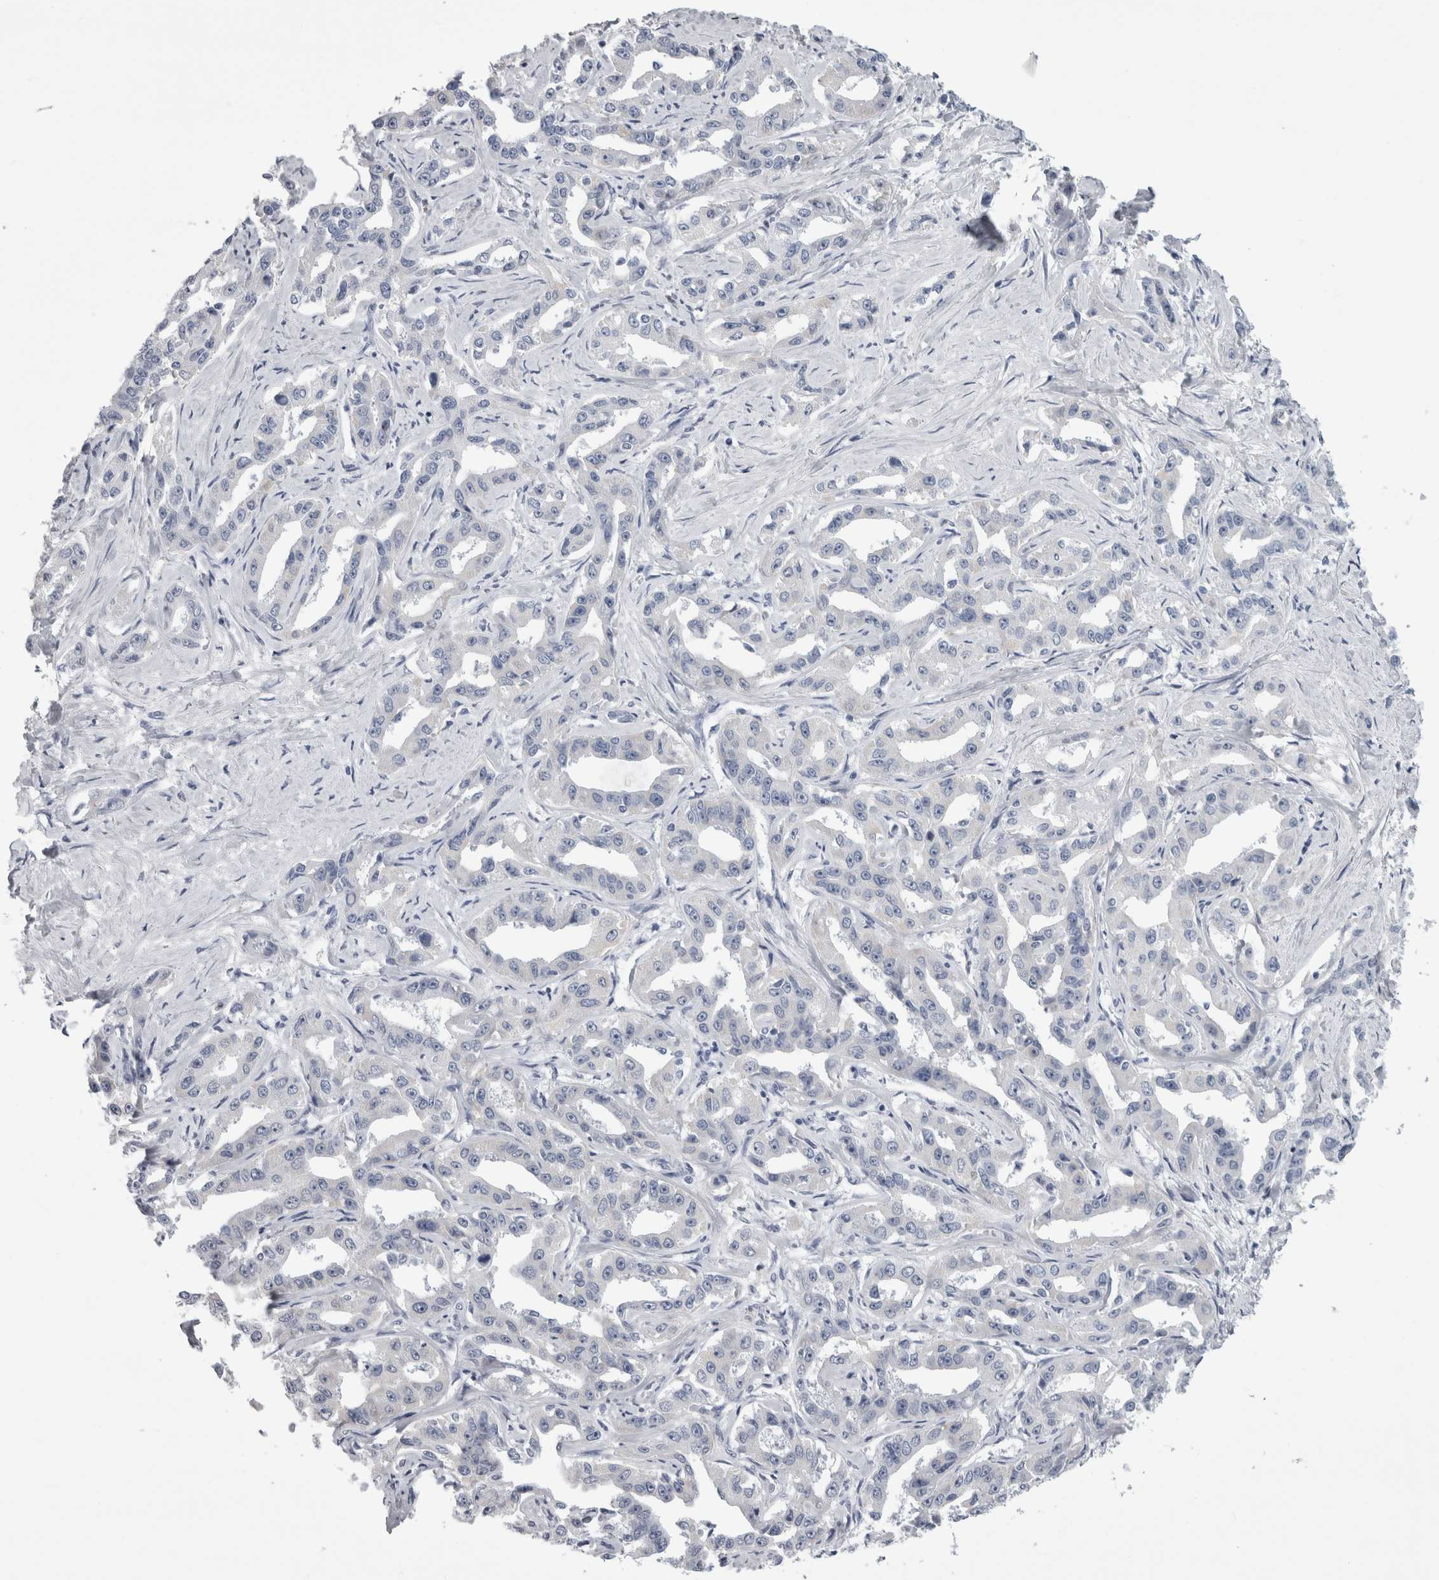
{"staining": {"intensity": "negative", "quantity": "none", "location": "none"}, "tissue": "liver cancer", "cell_type": "Tumor cells", "image_type": "cancer", "snomed": [{"axis": "morphology", "description": "Cholangiocarcinoma"}, {"axis": "topography", "description": "Liver"}], "caption": "Liver cholangiocarcinoma was stained to show a protein in brown. There is no significant staining in tumor cells.", "gene": "ALDH8A1", "patient": {"sex": "male", "age": 59}}